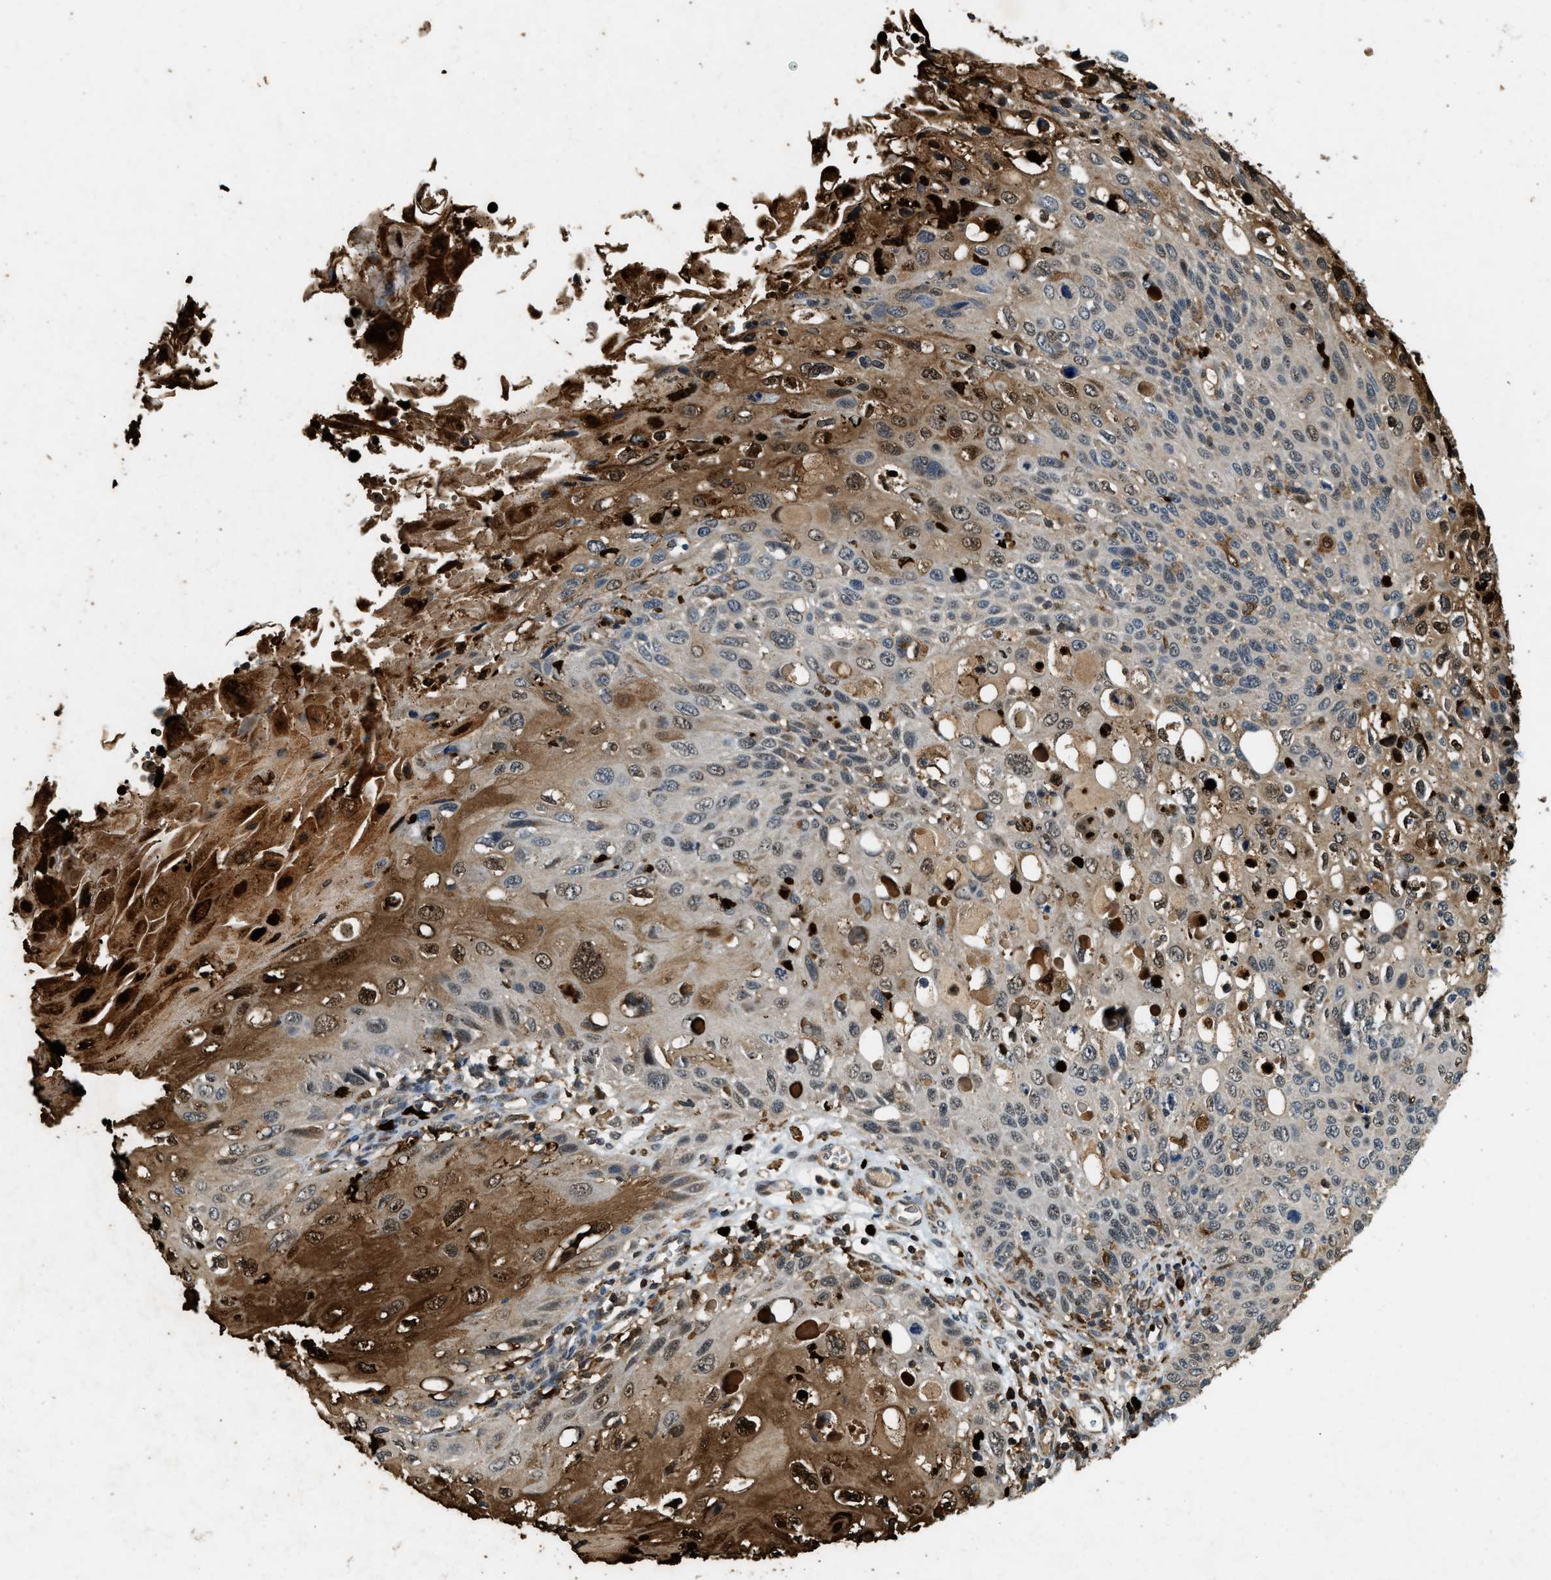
{"staining": {"intensity": "strong", "quantity": "25%-75%", "location": "cytoplasmic/membranous,nuclear"}, "tissue": "cervical cancer", "cell_type": "Tumor cells", "image_type": "cancer", "snomed": [{"axis": "morphology", "description": "Squamous cell carcinoma, NOS"}, {"axis": "topography", "description": "Cervix"}], "caption": "There is high levels of strong cytoplasmic/membranous and nuclear staining in tumor cells of cervical cancer, as demonstrated by immunohistochemical staining (brown color).", "gene": "RNF141", "patient": {"sex": "female", "age": 70}}